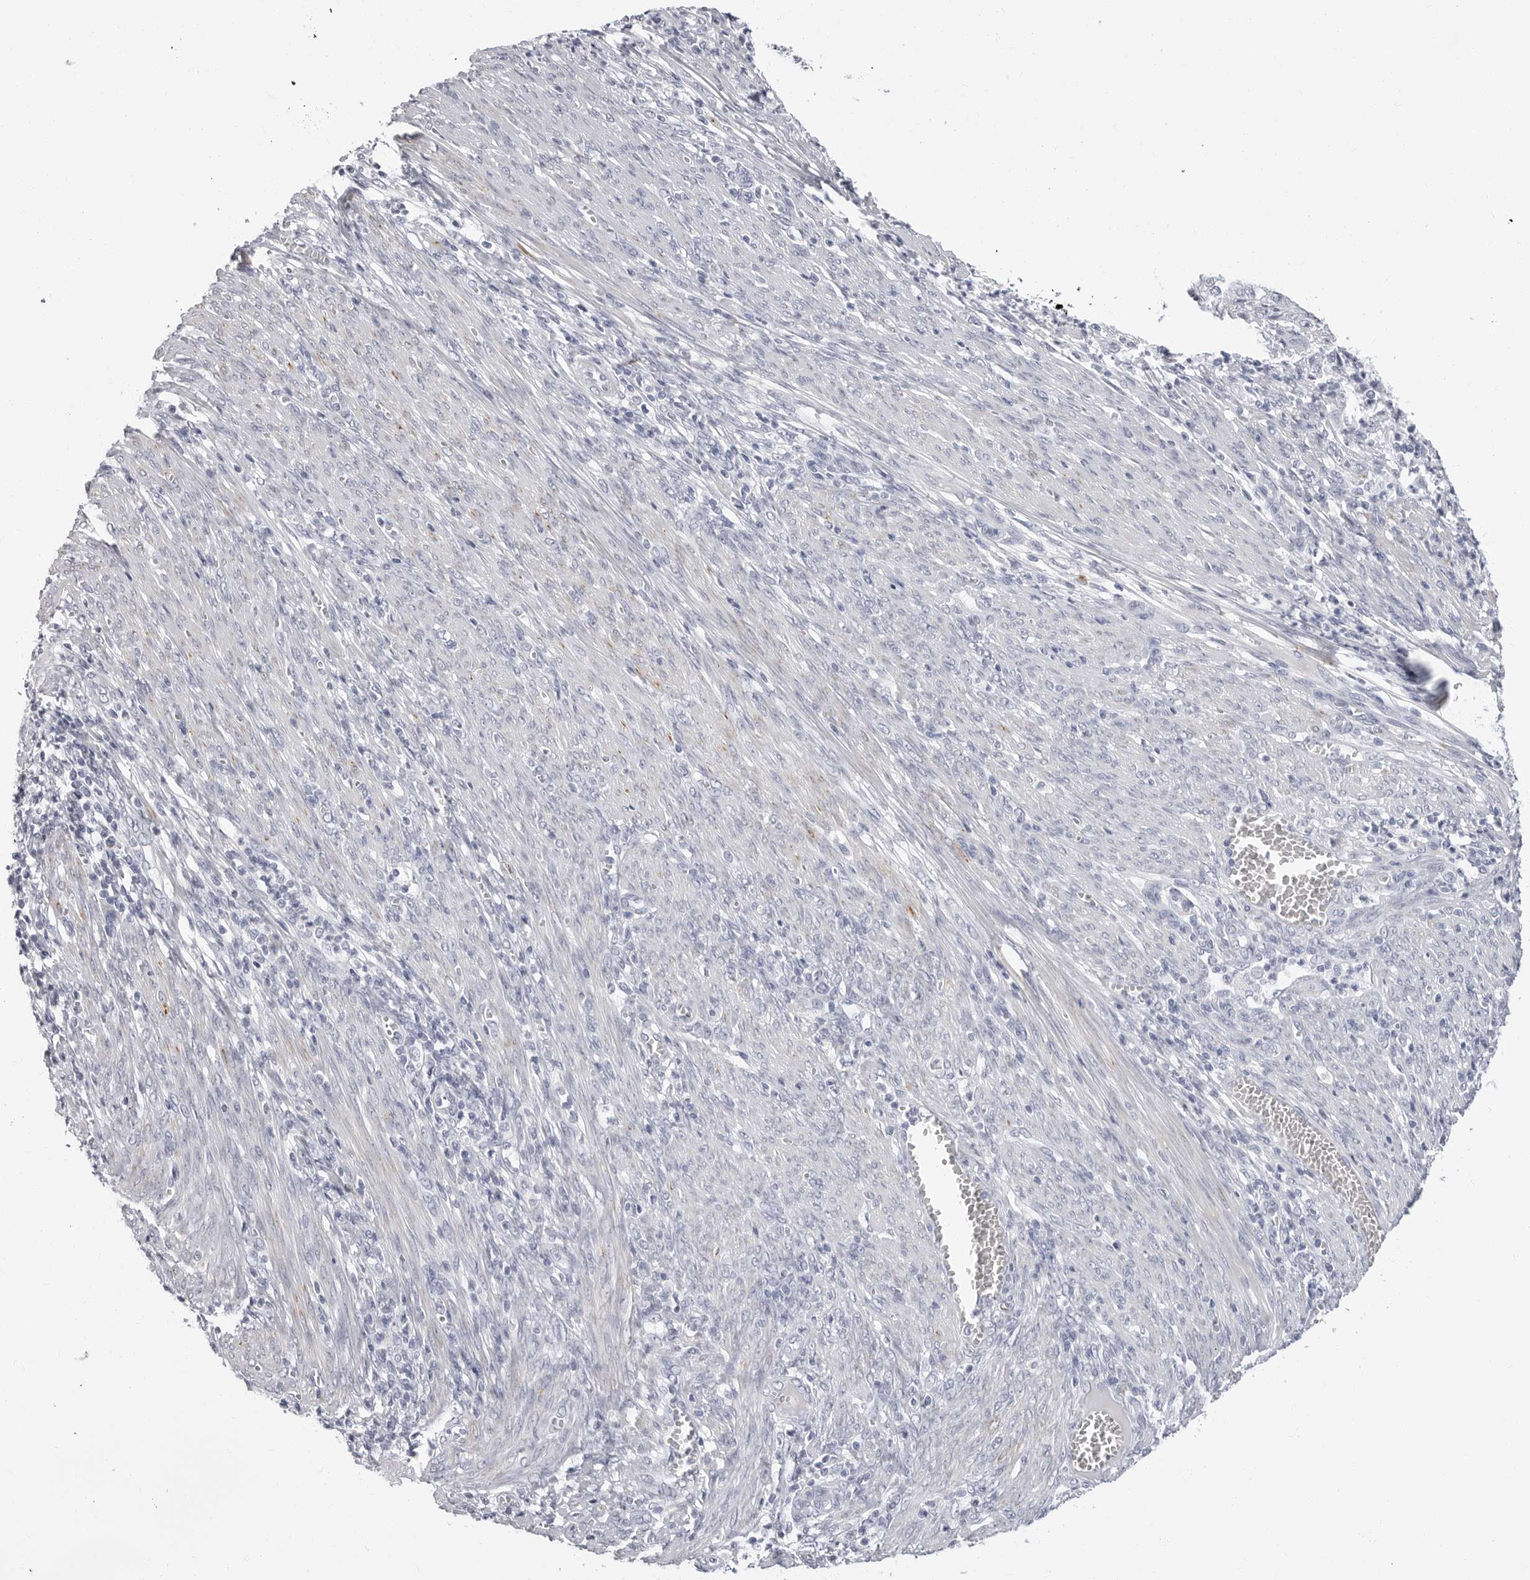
{"staining": {"intensity": "negative", "quantity": "none", "location": "none"}, "tissue": "endometrial cancer", "cell_type": "Tumor cells", "image_type": "cancer", "snomed": [{"axis": "morphology", "description": "Adenocarcinoma, NOS"}, {"axis": "topography", "description": "Endometrium"}], "caption": "Endometrial adenocarcinoma stained for a protein using immunohistochemistry shows no staining tumor cells.", "gene": "ERICH3", "patient": {"sex": "female", "age": 49}}